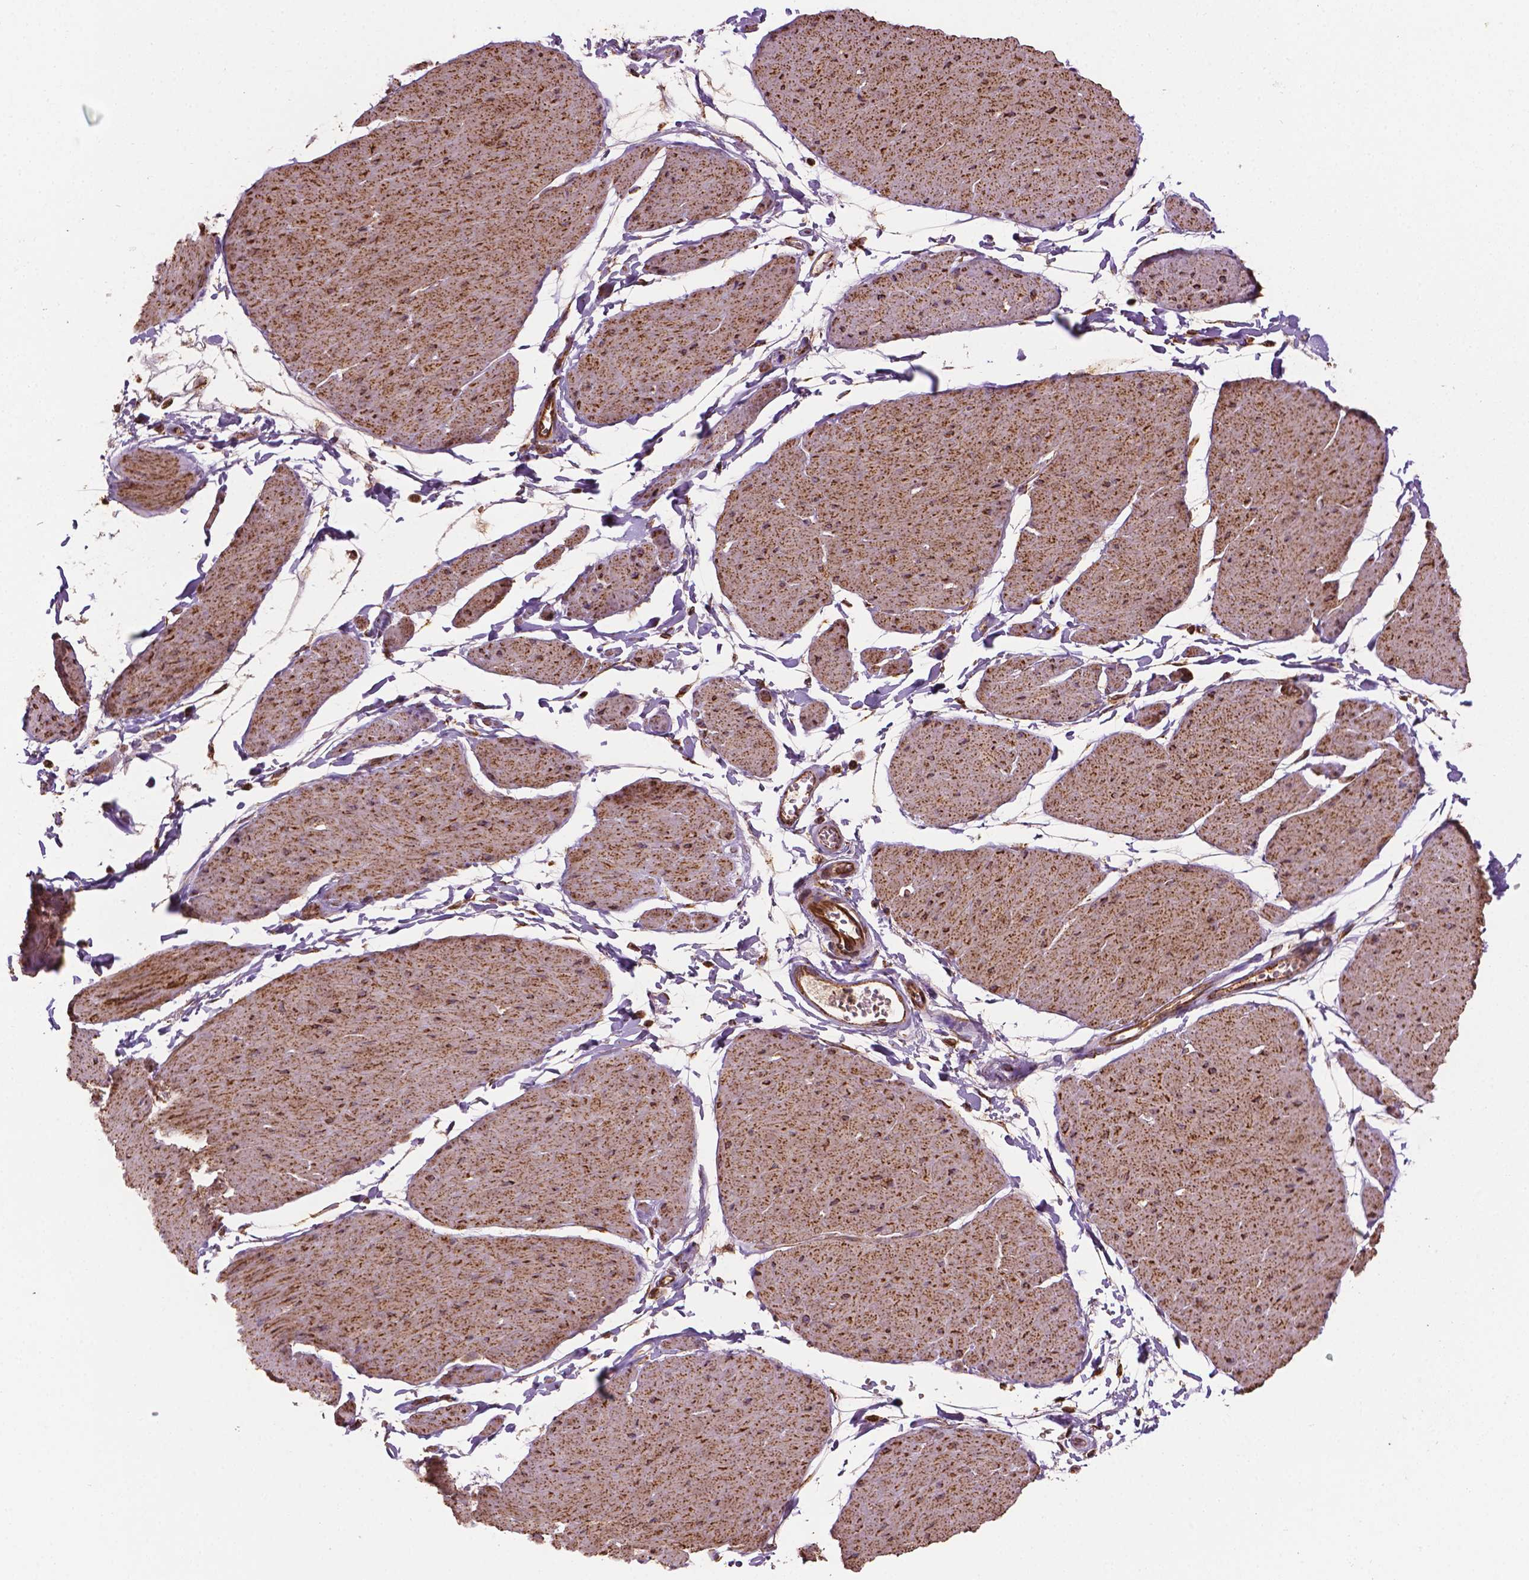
{"staining": {"intensity": "moderate", "quantity": ">75%", "location": "cytoplasmic/membranous,nuclear"}, "tissue": "soft tissue", "cell_type": "Fibroblasts", "image_type": "normal", "snomed": [{"axis": "morphology", "description": "Normal tissue, NOS"}, {"axis": "topography", "description": "Smooth muscle"}, {"axis": "topography", "description": "Peripheral nerve tissue"}], "caption": "Immunohistochemistry (IHC) photomicrograph of benign soft tissue: soft tissue stained using IHC exhibits medium levels of moderate protein expression localized specifically in the cytoplasmic/membranous,nuclear of fibroblasts, appearing as a cytoplasmic/membranous,nuclear brown color.", "gene": "HS3ST3A1", "patient": {"sex": "male", "age": 58}}